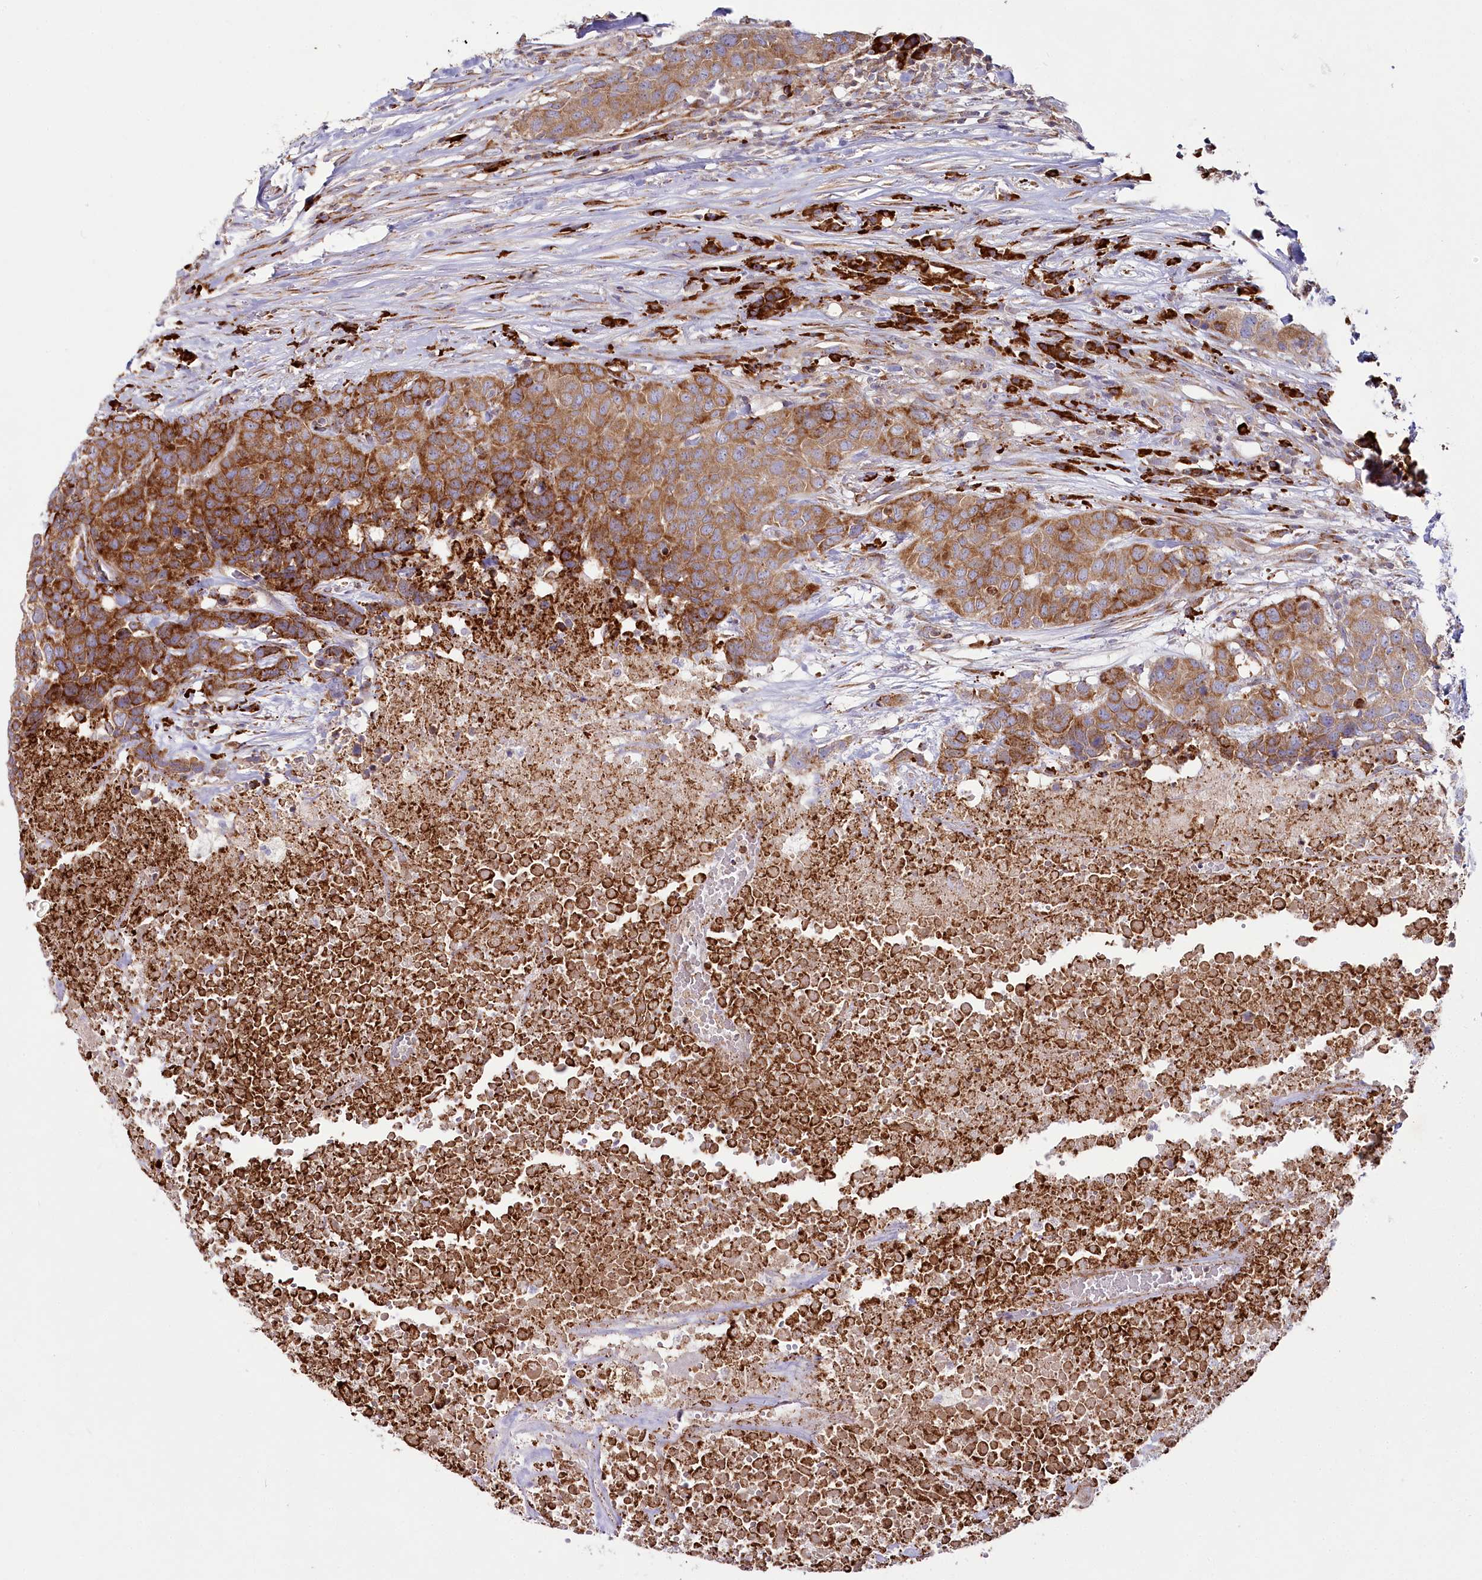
{"staining": {"intensity": "moderate", "quantity": ">75%", "location": "cytoplasmic/membranous"}, "tissue": "head and neck cancer", "cell_type": "Tumor cells", "image_type": "cancer", "snomed": [{"axis": "morphology", "description": "Squamous cell carcinoma, NOS"}, {"axis": "topography", "description": "Head-Neck"}], "caption": "A high-resolution micrograph shows immunohistochemistry staining of squamous cell carcinoma (head and neck), which displays moderate cytoplasmic/membranous positivity in approximately >75% of tumor cells. The staining was performed using DAB to visualize the protein expression in brown, while the nuclei were stained in blue with hematoxylin (Magnification: 20x).", "gene": "POGLUT1", "patient": {"sex": "male", "age": 66}}